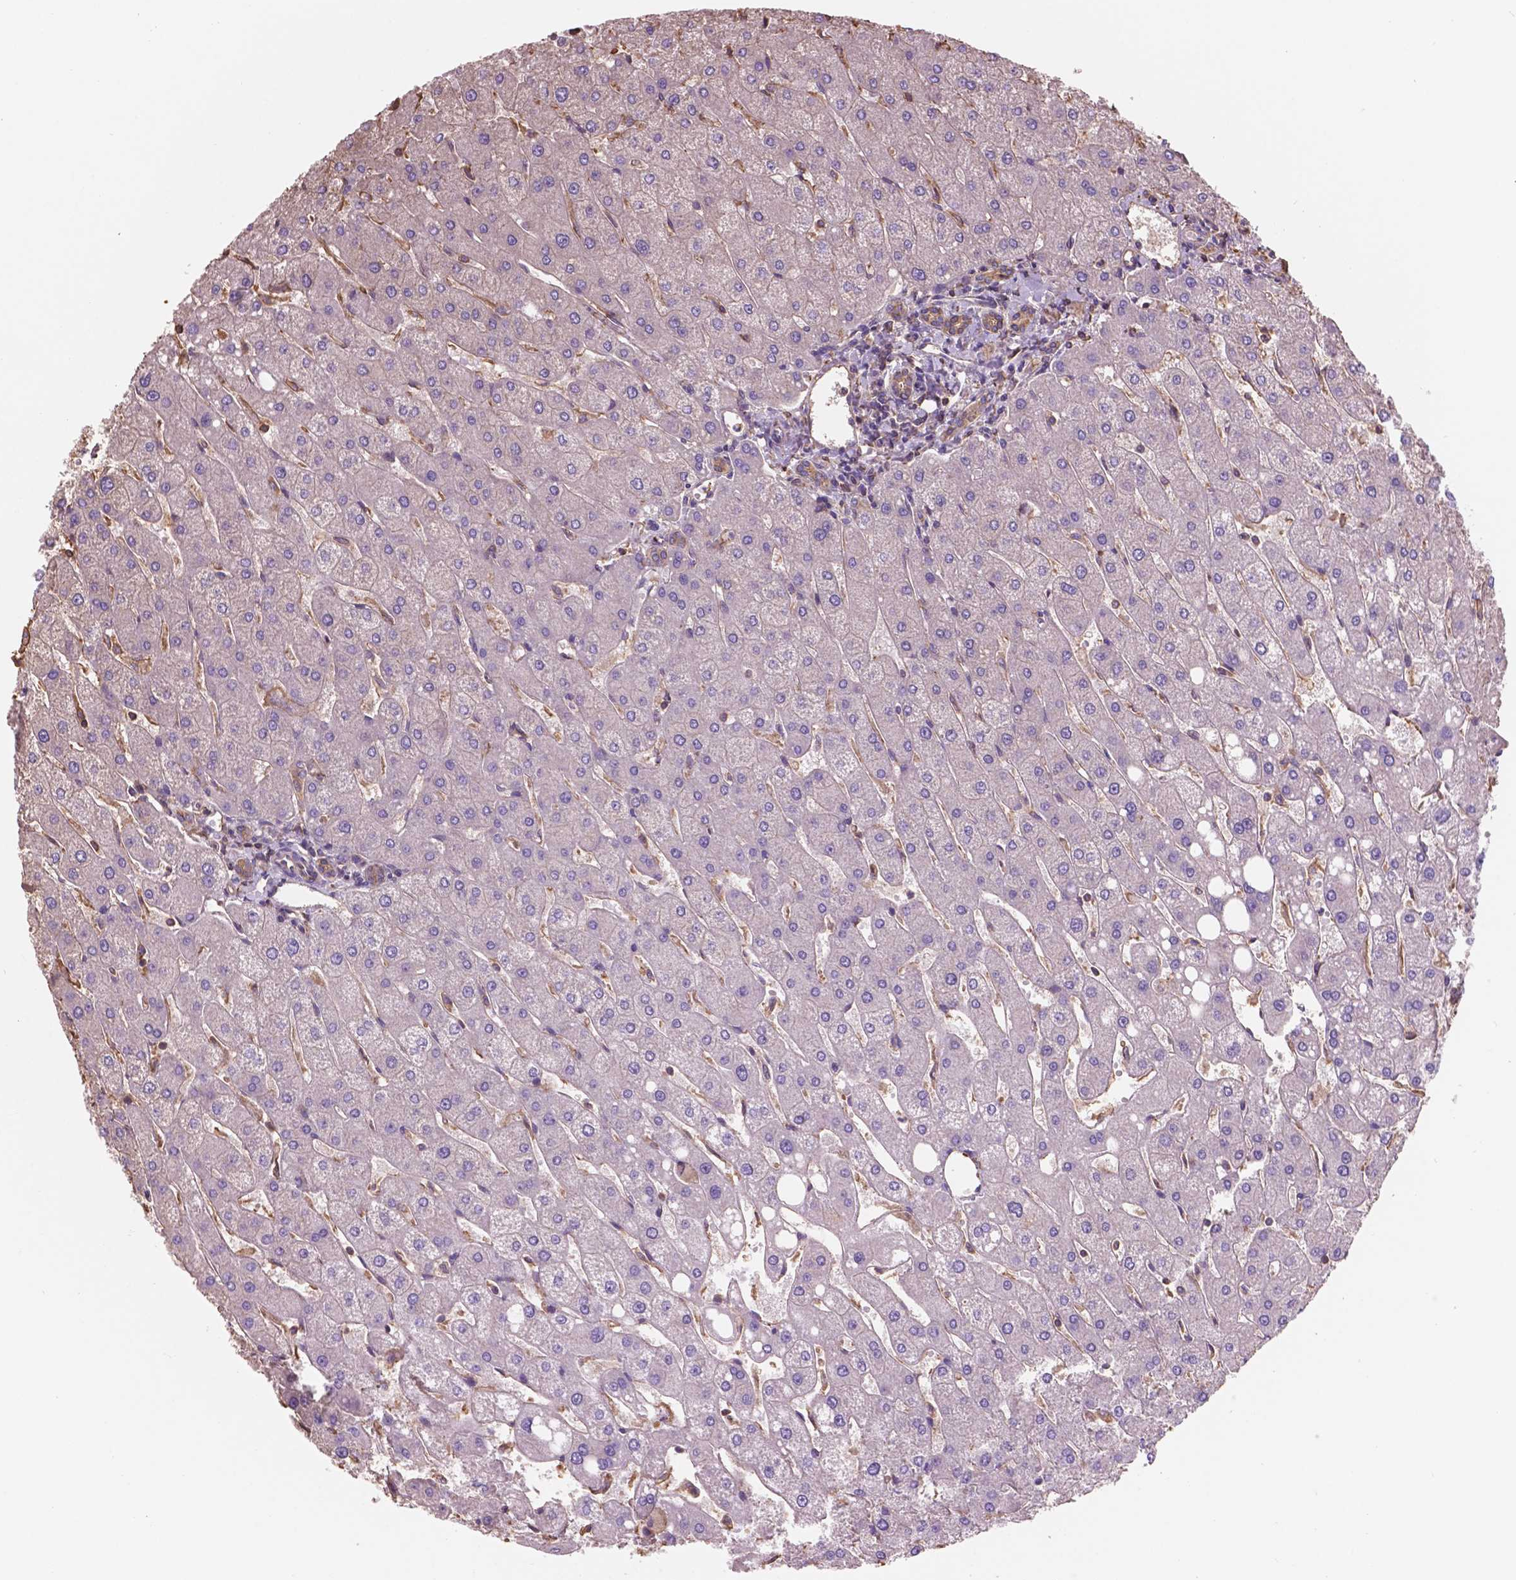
{"staining": {"intensity": "weak", "quantity": ">75%", "location": "cytoplasmic/membranous"}, "tissue": "liver", "cell_type": "Cholangiocytes", "image_type": "normal", "snomed": [{"axis": "morphology", "description": "Normal tissue, NOS"}, {"axis": "topography", "description": "Liver"}], "caption": "This histopathology image displays normal liver stained with IHC to label a protein in brown. The cytoplasmic/membranous of cholangiocytes show weak positivity for the protein. Nuclei are counter-stained blue.", "gene": "NIPA2", "patient": {"sex": "male", "age": 67}}